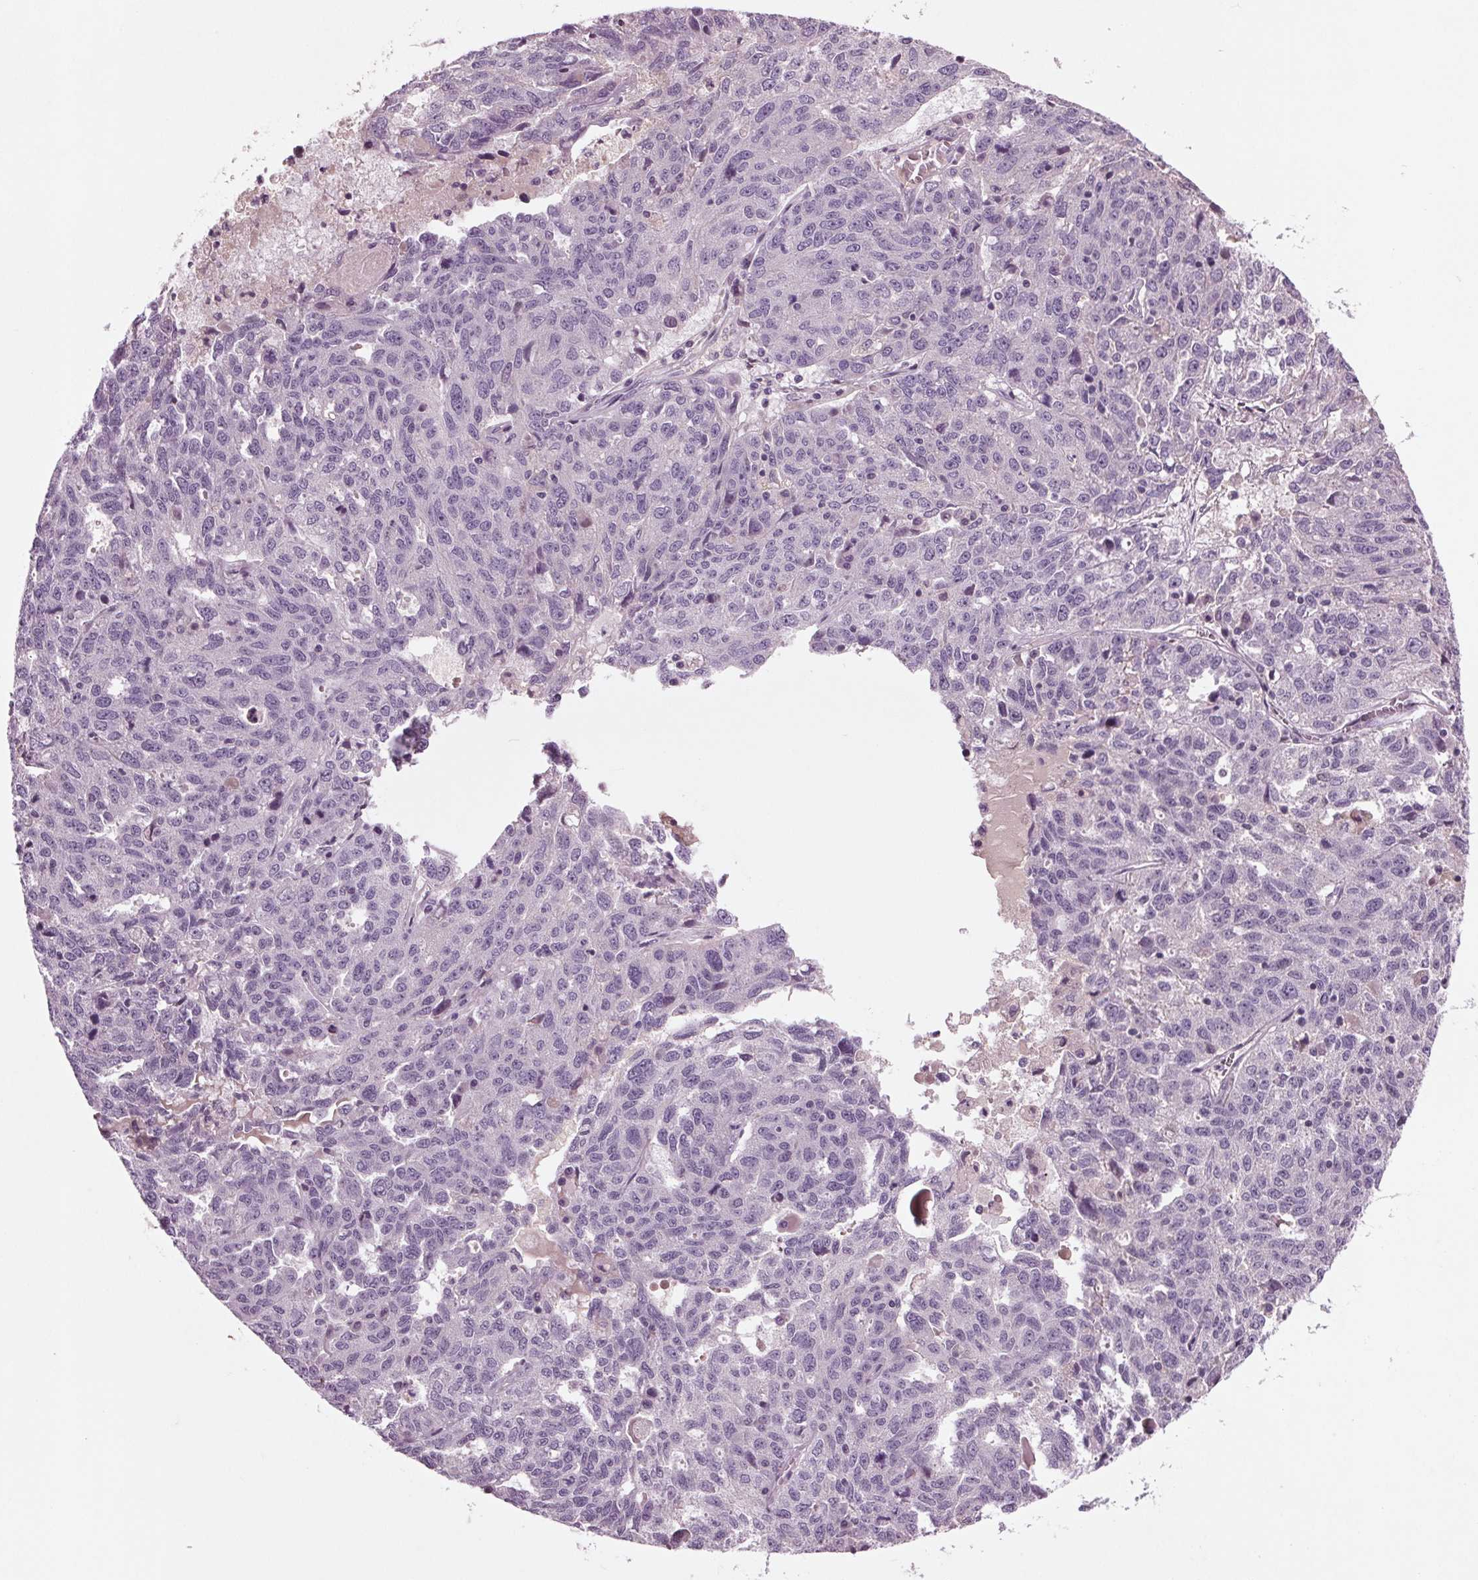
{"staining": {"intensity": "negative", "quantity": "none", "location": "none"}, "tissue": "ovarian cancer", "cell_type": "Tumor cells", "image_type": "cancer", "snomed": [{"axis": "morphology", "description": "Cystadenocarcinoma, serous, NOS"}, {"axis": "topography", "description": "Ovary"}], "caption": "The photomicrograph reveals no significant positivity in tumor cells of ovarian cancer (serous cystadenocarcinoma).", "gene": "BHLHE22", "patient": {"sex": "female", "age": 71}}